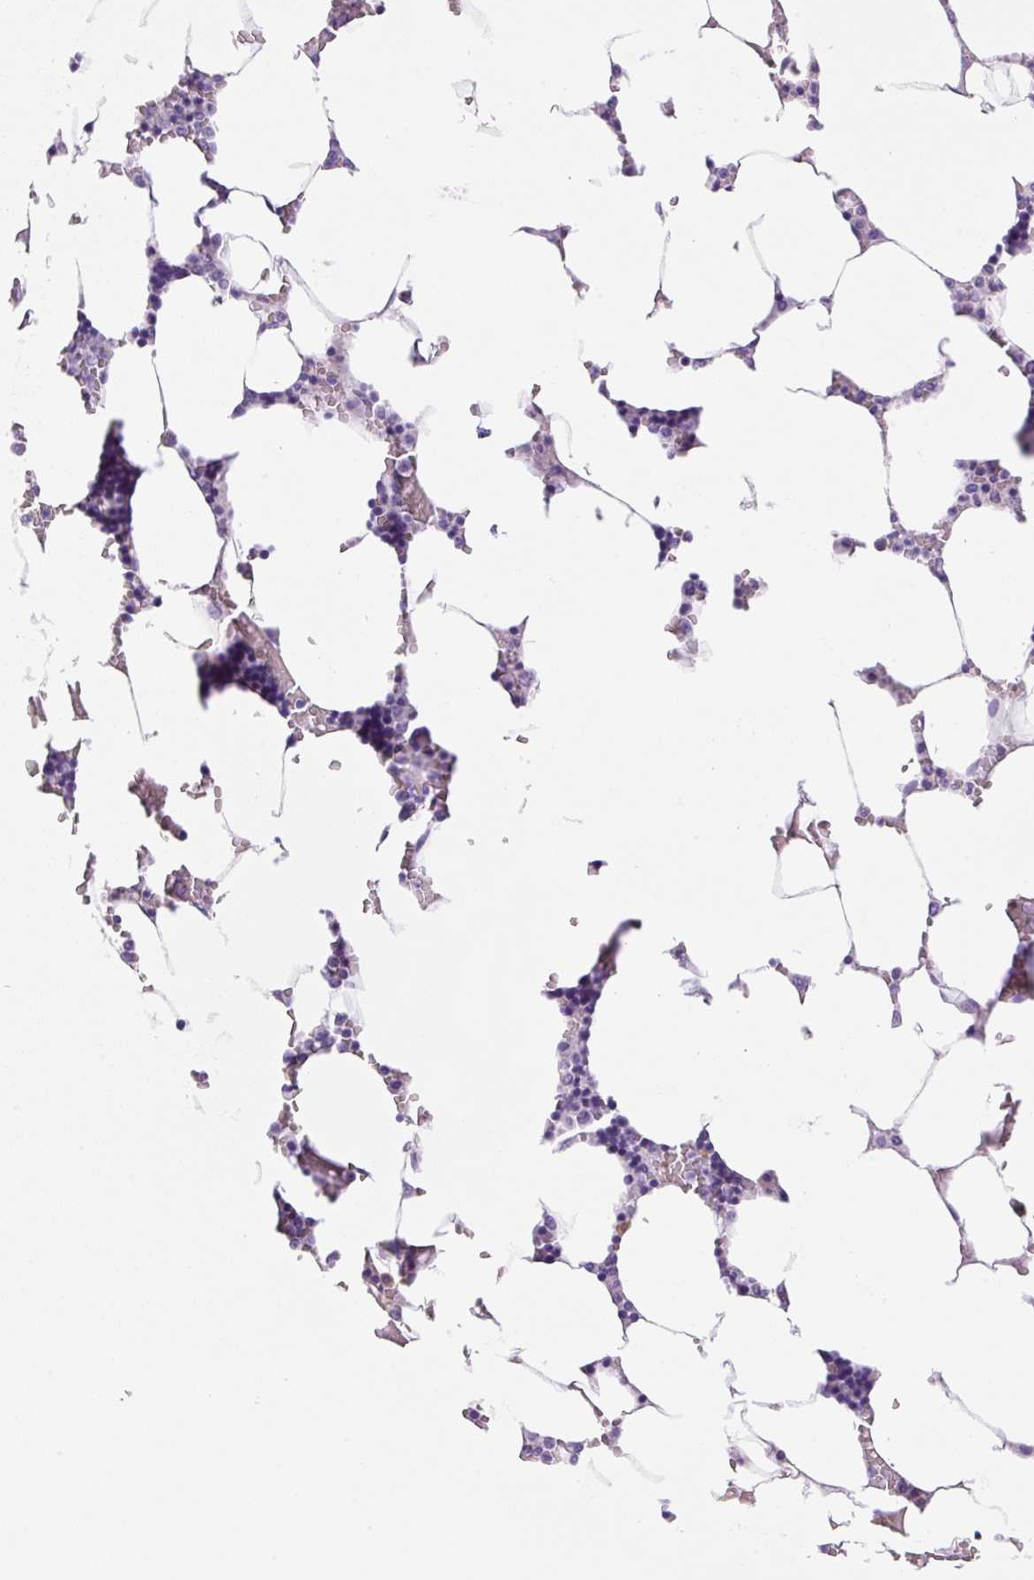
{"staining": {"intensity": "negative", "quantity": "none", "location": "none"}, "tissue": "bone marrow", "cell_type": "Hematopoietic cells", "image_type": "normal", "snomed": [{"axis": "morphology", "description": "Normal tissue, NOS"}, {"axis": "topography", "description": "Bone marrow"}], "caption": "This is a micrograph of IHC staining of unremarkable bone marrow, which shows no staining in hematopoietic cells.", "gene": "PRRT1", "patient": {"sex": "male", "age": 64}}